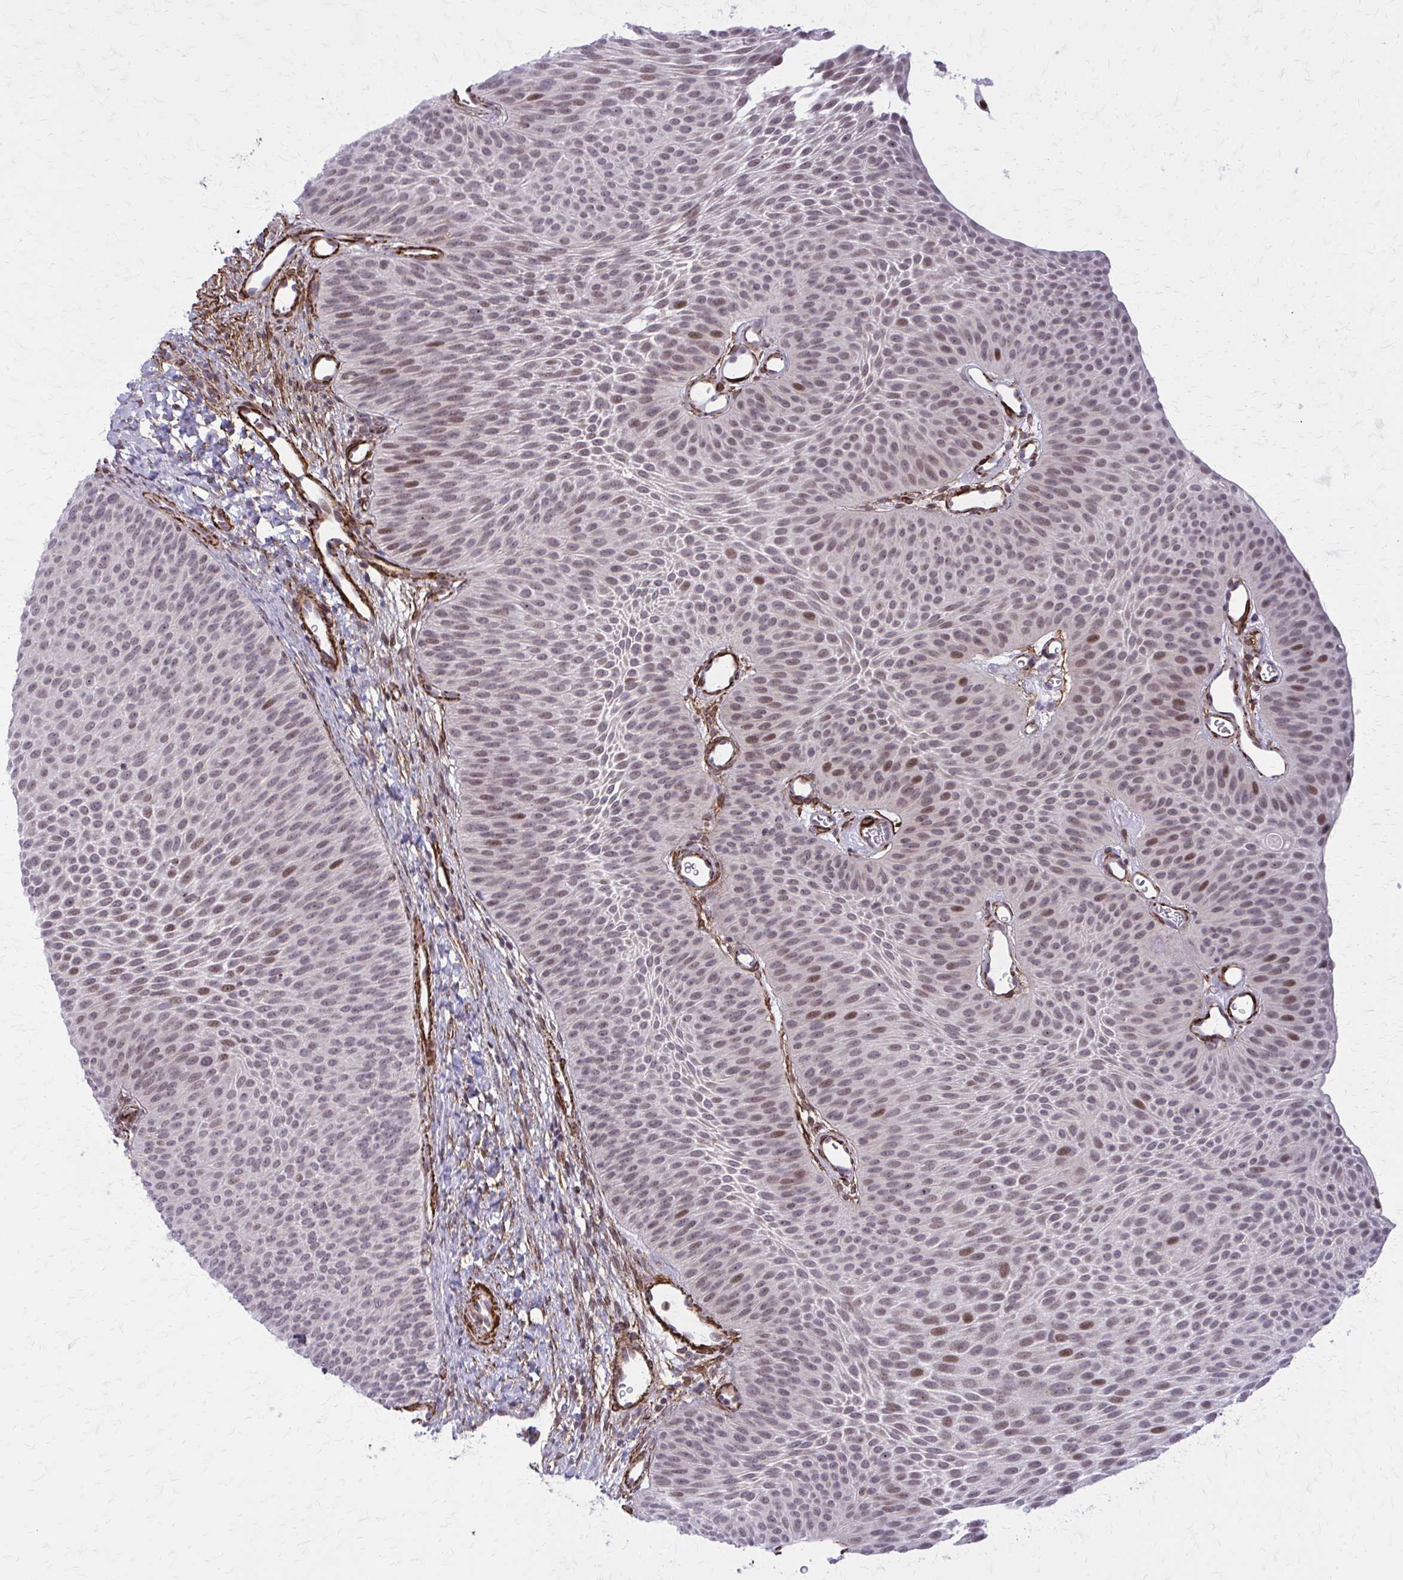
{"staining": {"intensity": "moderate", "quantity": "<25%", "location": "nuclear"}, "tissue": "urothelial cancer", "cell_type": "Tumor cells", "image_type": "cancer", "snomed": [{"axis": "morphology", "description": "Urothelial carcinoma, Low grade"}, {"axis": "topography", "description": "Urinary bladder"}], "caption": "A high-resolution image shows immunohistochemistry (IHC) staining of low-grade urothelial carcinoma, which exhibits moderate nuclear staining in about <25% of tumor cells. (DAB (3,3'-diaminobenzidine) = brown stain, brightfield microscopy at high magnification).", "gene": "NRBF2", "patient": {"sex": "female", "age": 60}}